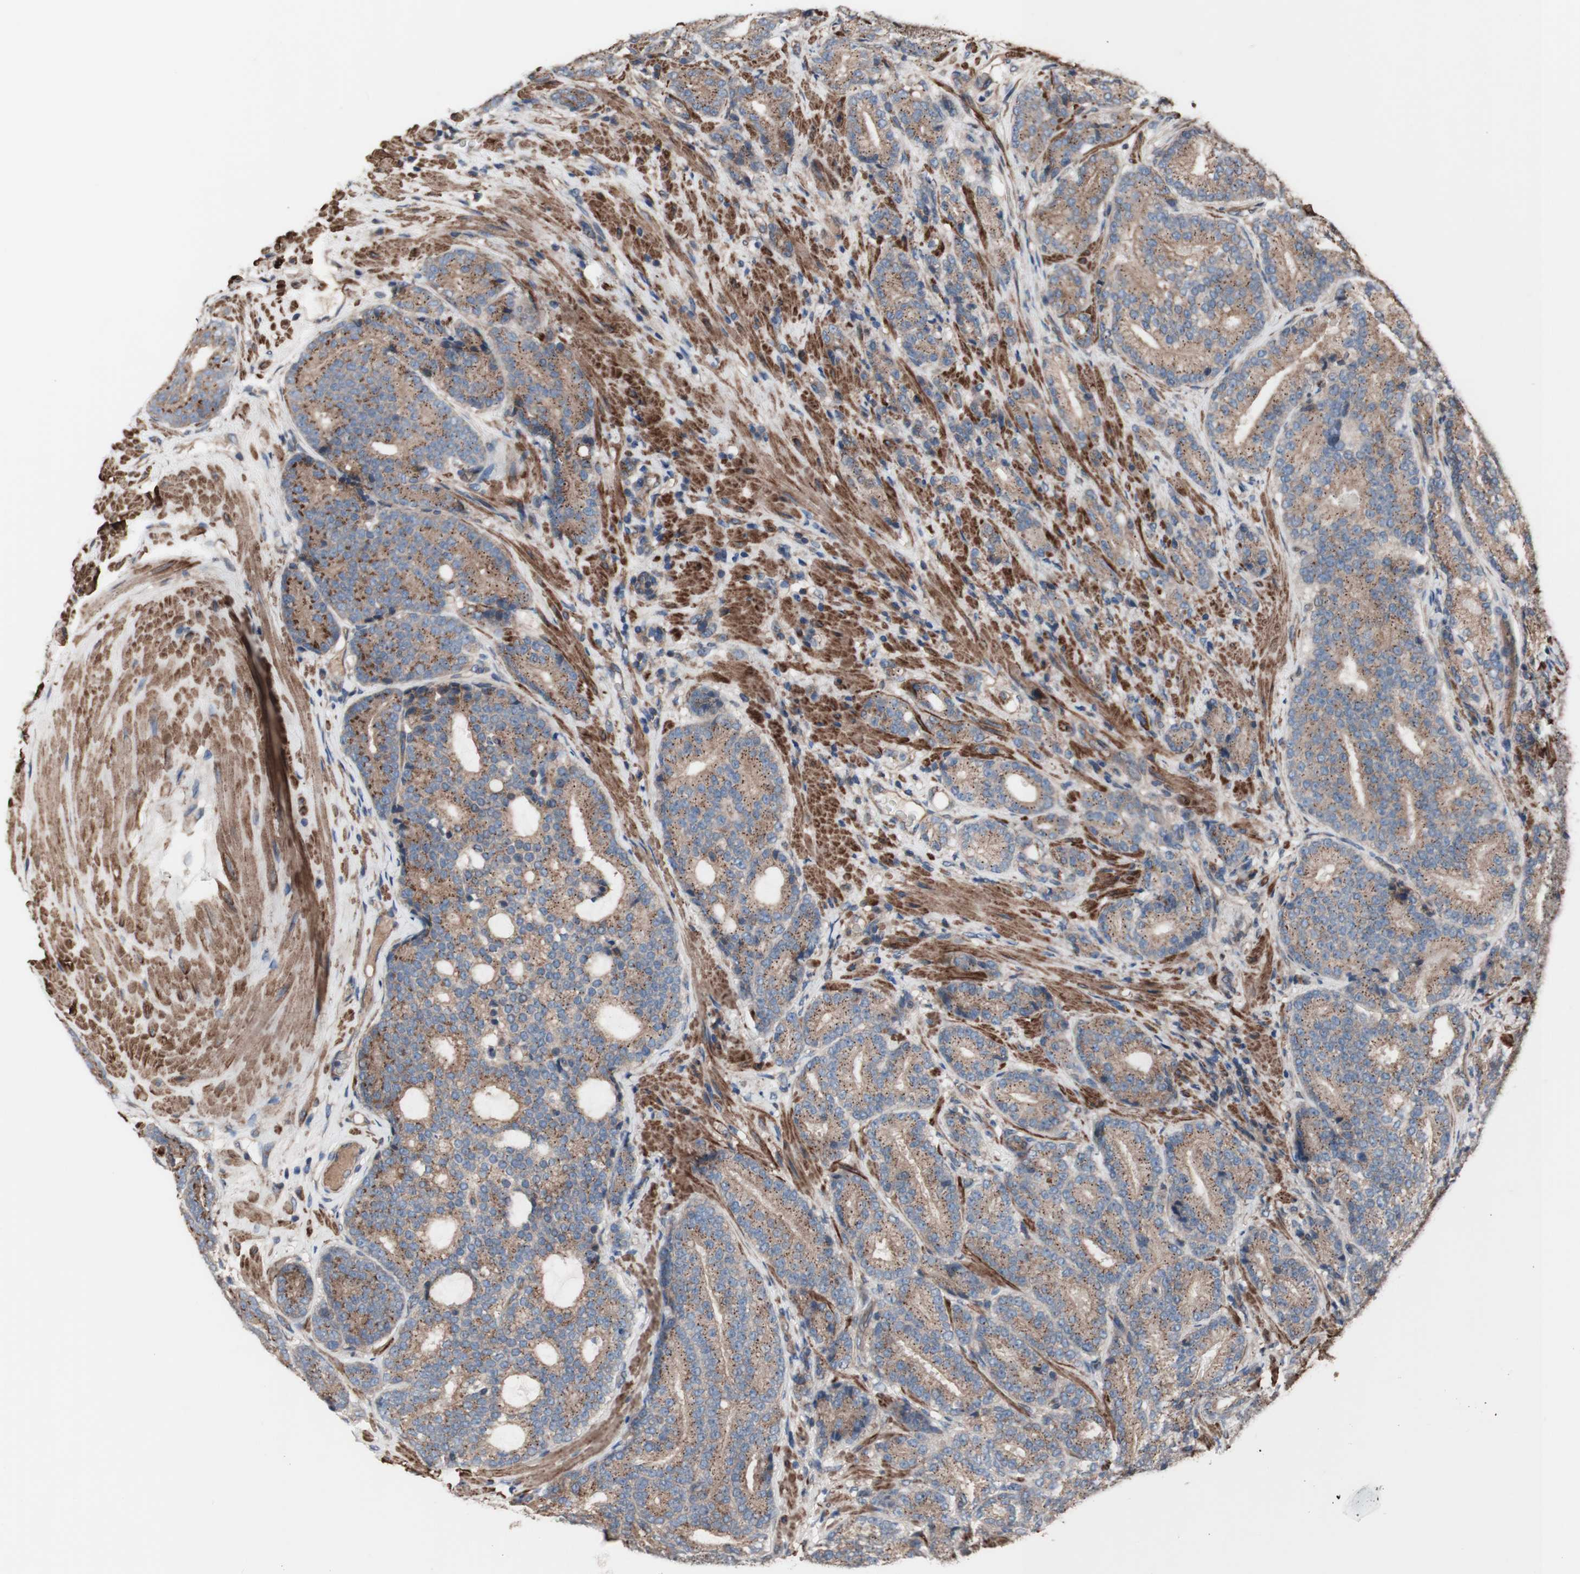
{"staining": {"intensity": "moderate", "quantity": ">75%", "location": "cytoplasmic/membranous"}, "tissue": "prostate cancer", "cell_type": "Tumor cells", "image_type": "cancer", "snomed": [{"axis": "morphology", "description": "Adenocarcinoma, High grade"}, {"axis": "topography", "description": "Prostate"}], "caption": "A micrograph of prostate cancer stained for a protein displays moderate cytoplasmic/membranous brown staining in tumor cells.", "gene": "COPB1", "patient": {"sex": "male", "age": 61}}